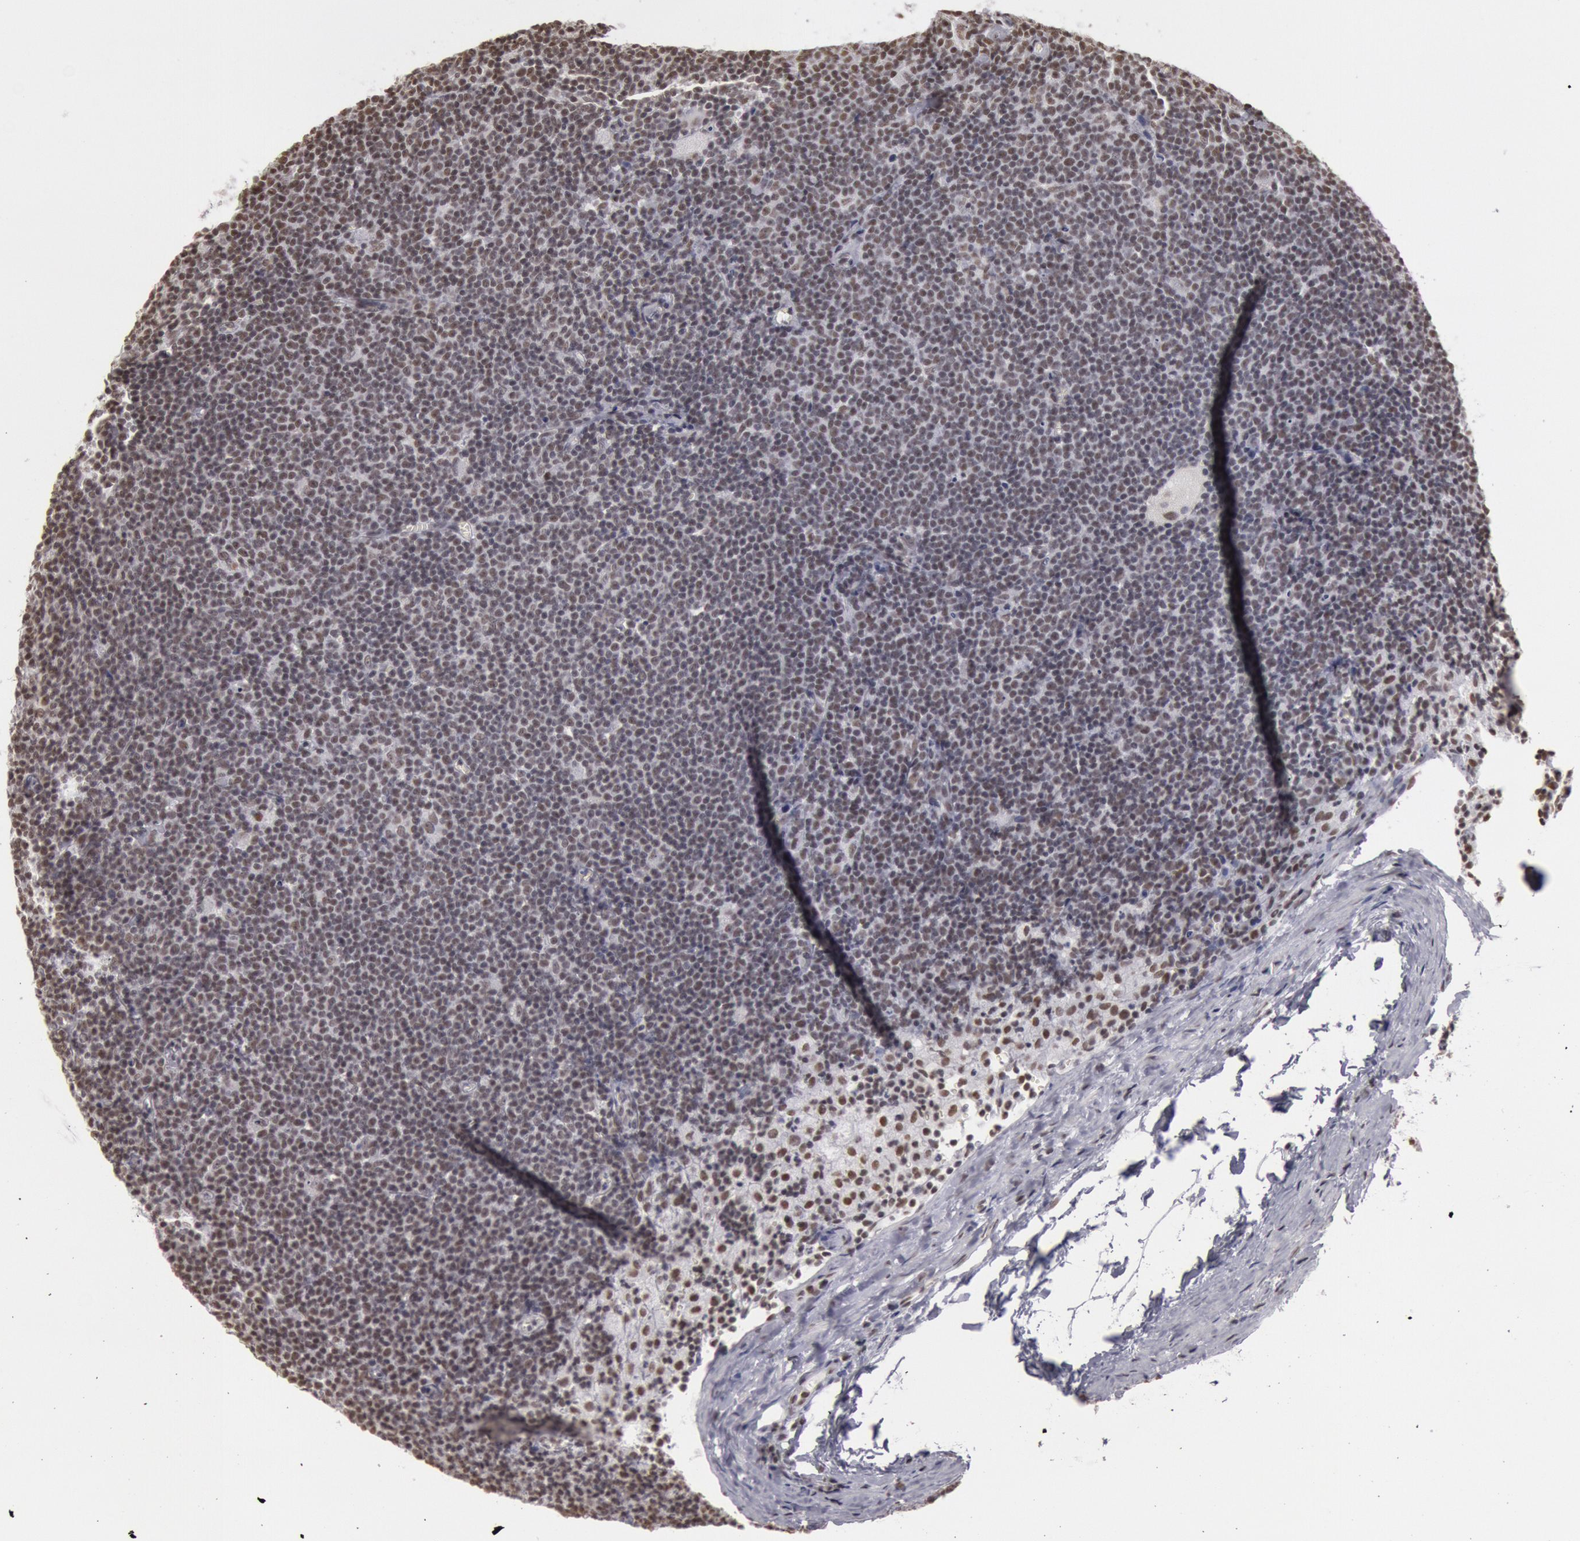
{"staining": {"intensity": "moderate", "quantity": ">75%", "location": "nuclear"}, "tissue": "lymphoma", "cell_type": "Tumor cells", "image_type": "cancer", "snomed": [{"axis": "morphology", "description": "Malignant lymphoma, non-Hodgkin's type, Low grade"}, {"axis": "topography", "description": "Lymph node"}], "caption": "DAB (3,3'-diaminobenzidine) immunohistochemical staining of human low-grade malignant lymphoma, non-Hodgkin's type shows moderate nuclear protein positivity in about >75% of tumor cells.", "gene": "ESS2", "patient": {"sex": "male", "age": 65}}